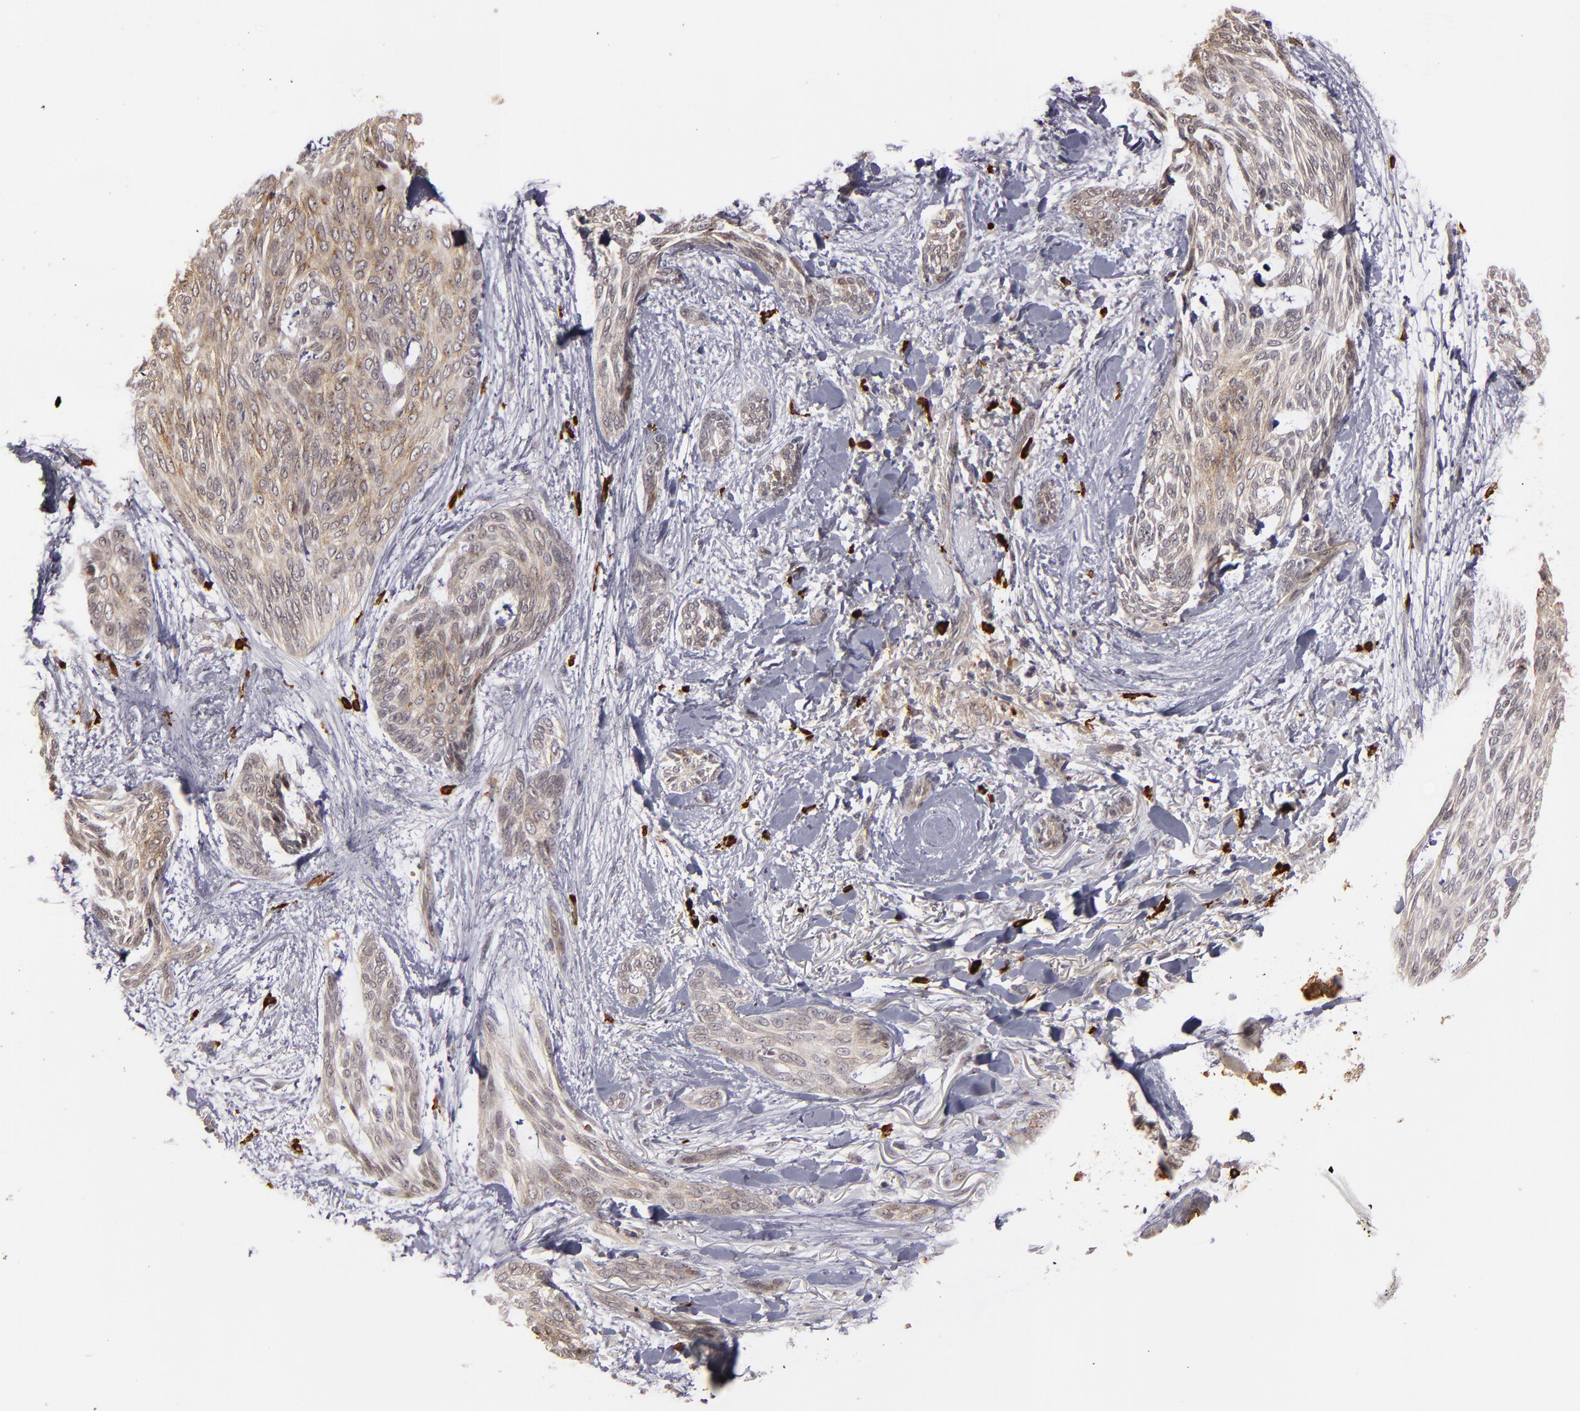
{"staining": {"intensity": "weak", "quantity": ">75%", "location": "cytoplasmic/membranous"}, "tissue": "skin cancer", "cell_type": "Tumor cells", "image_type": "cancer", "snomed": [{"axis": "morphology", "description": "Normal tissue, NOS"}, {"axis": "morphology", "description": "Basal cell carcinoma"}, {"axis": "topography", "description": "Skin"}], "caption": "Weak cytoplasmic/membranous protein positivity is appreciated in approximately >75% of tumor cells in skin basal cell carcinoma. The staining is performed using DAB (3,3'-diaminobenzidine) brown chromogen to label protein expression. The nuclei are counter-stained blue using hematoxylin.", "gene": "STX3", "patient": {"sex": "female", "age": 71}}